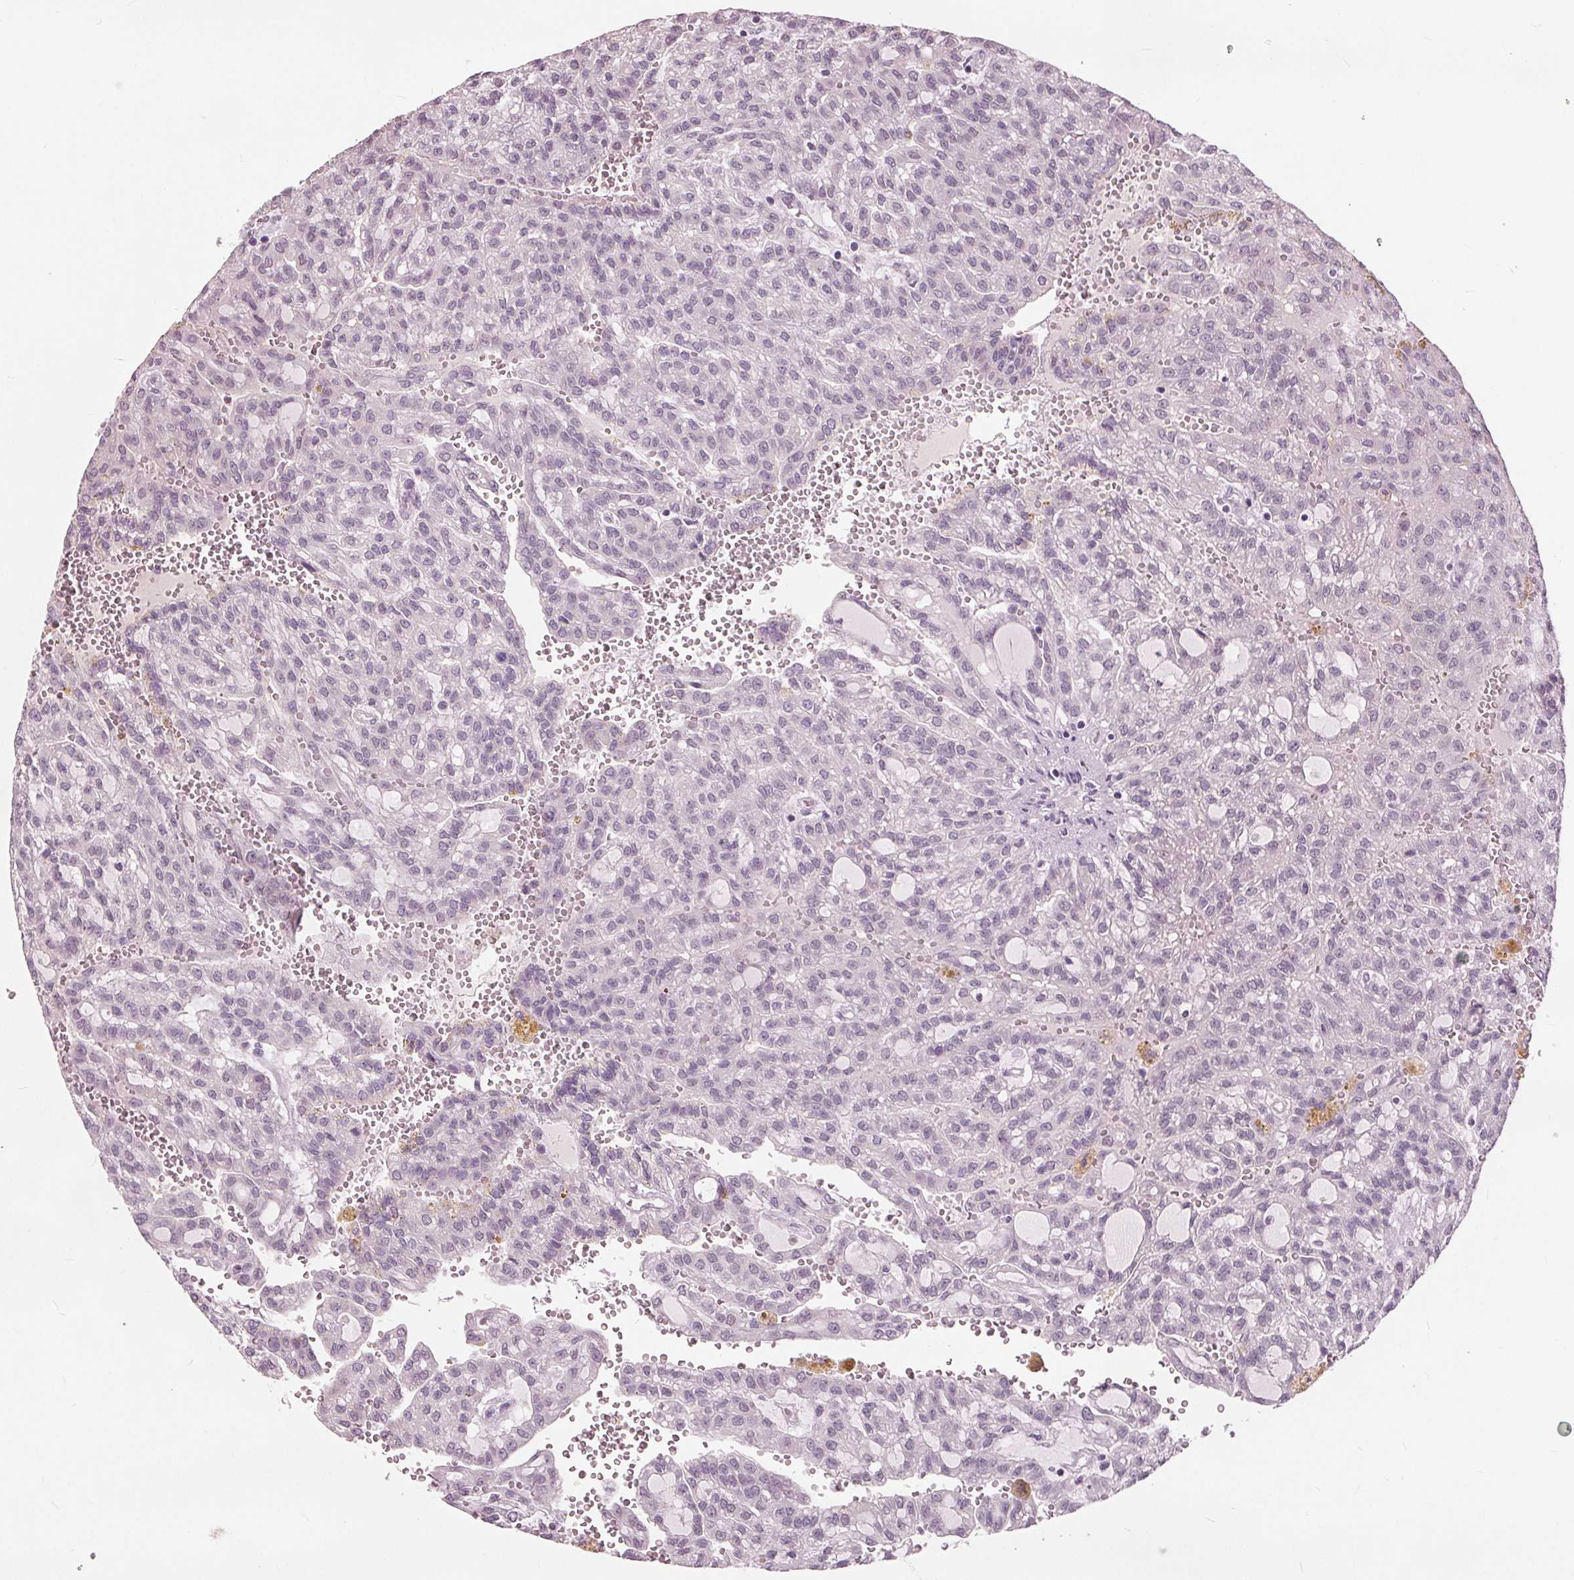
{"staining": {"intensity": "negative", "quantity": "none", "location": "none"}, "tissue": "renal cancer", "cell_type": "Tumor cells", "image_type": "cancer", "snomed": [{"axis": "morphology", "description": "Adenocarcinoma, NOS"}, {"axis": "topography", "description": "Kidney"}], "caption": "Image shows no protein staining in tumor cells of adenocarcinoma (renal) tissue.", "gene": "TKFC", "patient": {"sex": "male", "age": 63}}